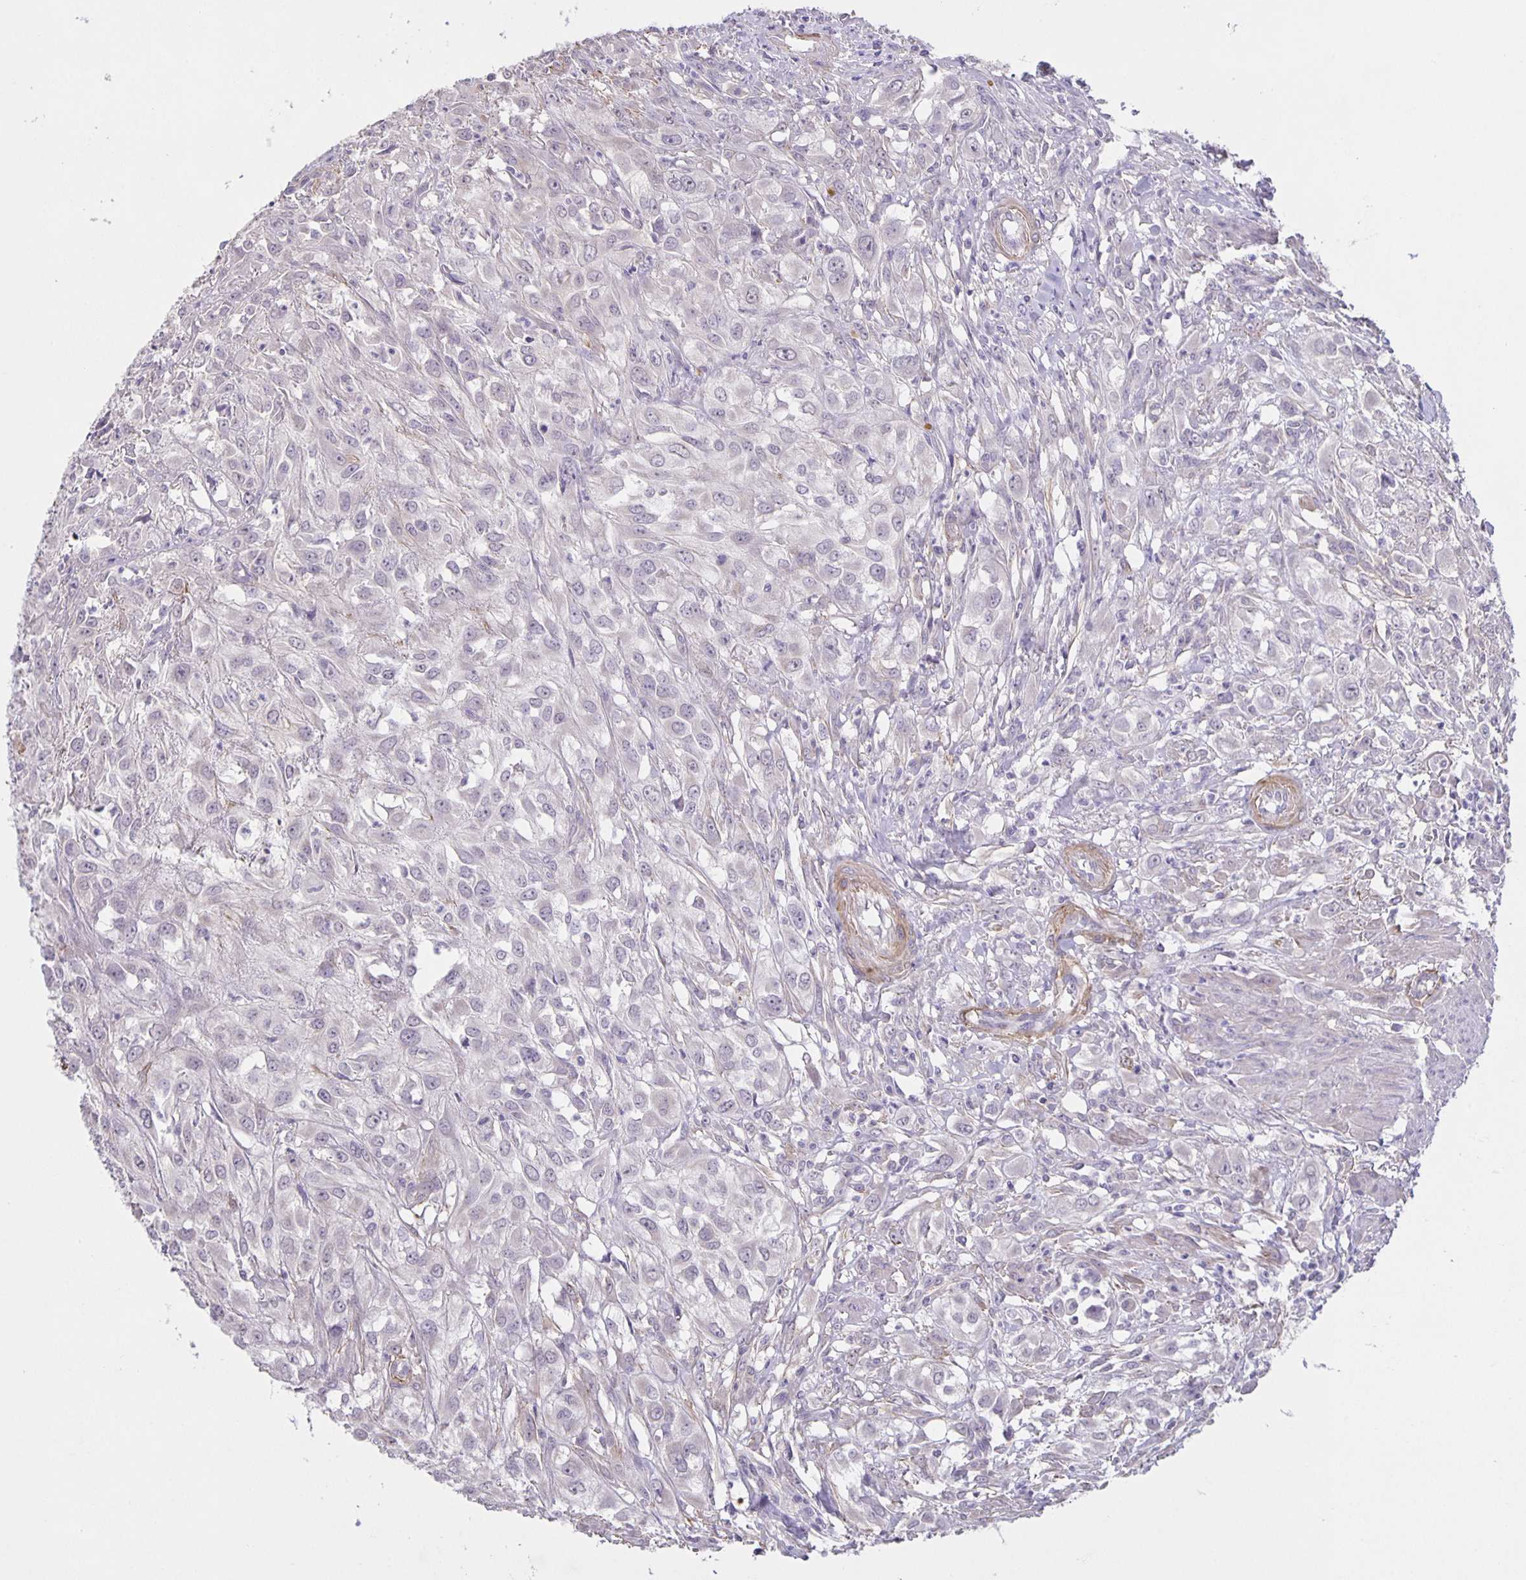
{"staining": {"intensity": "negative", "quantity": "none", "location": "none"}, "tissue": "urothelial cancer", "cell_type": "Tumor cells", "image_type": "cancer", "snomed": [{"axis": "morphology", "description": "Urothelial carcinoma, High grade"}, {"axis": "topography", "description": "Urinary bladder"}], "caption": "An image of urothelial cancer stained for a protein shows no brown staining in tumor cells.", "gene": "SRCIN1", "patient": {"sex": "male", "age": 67}}